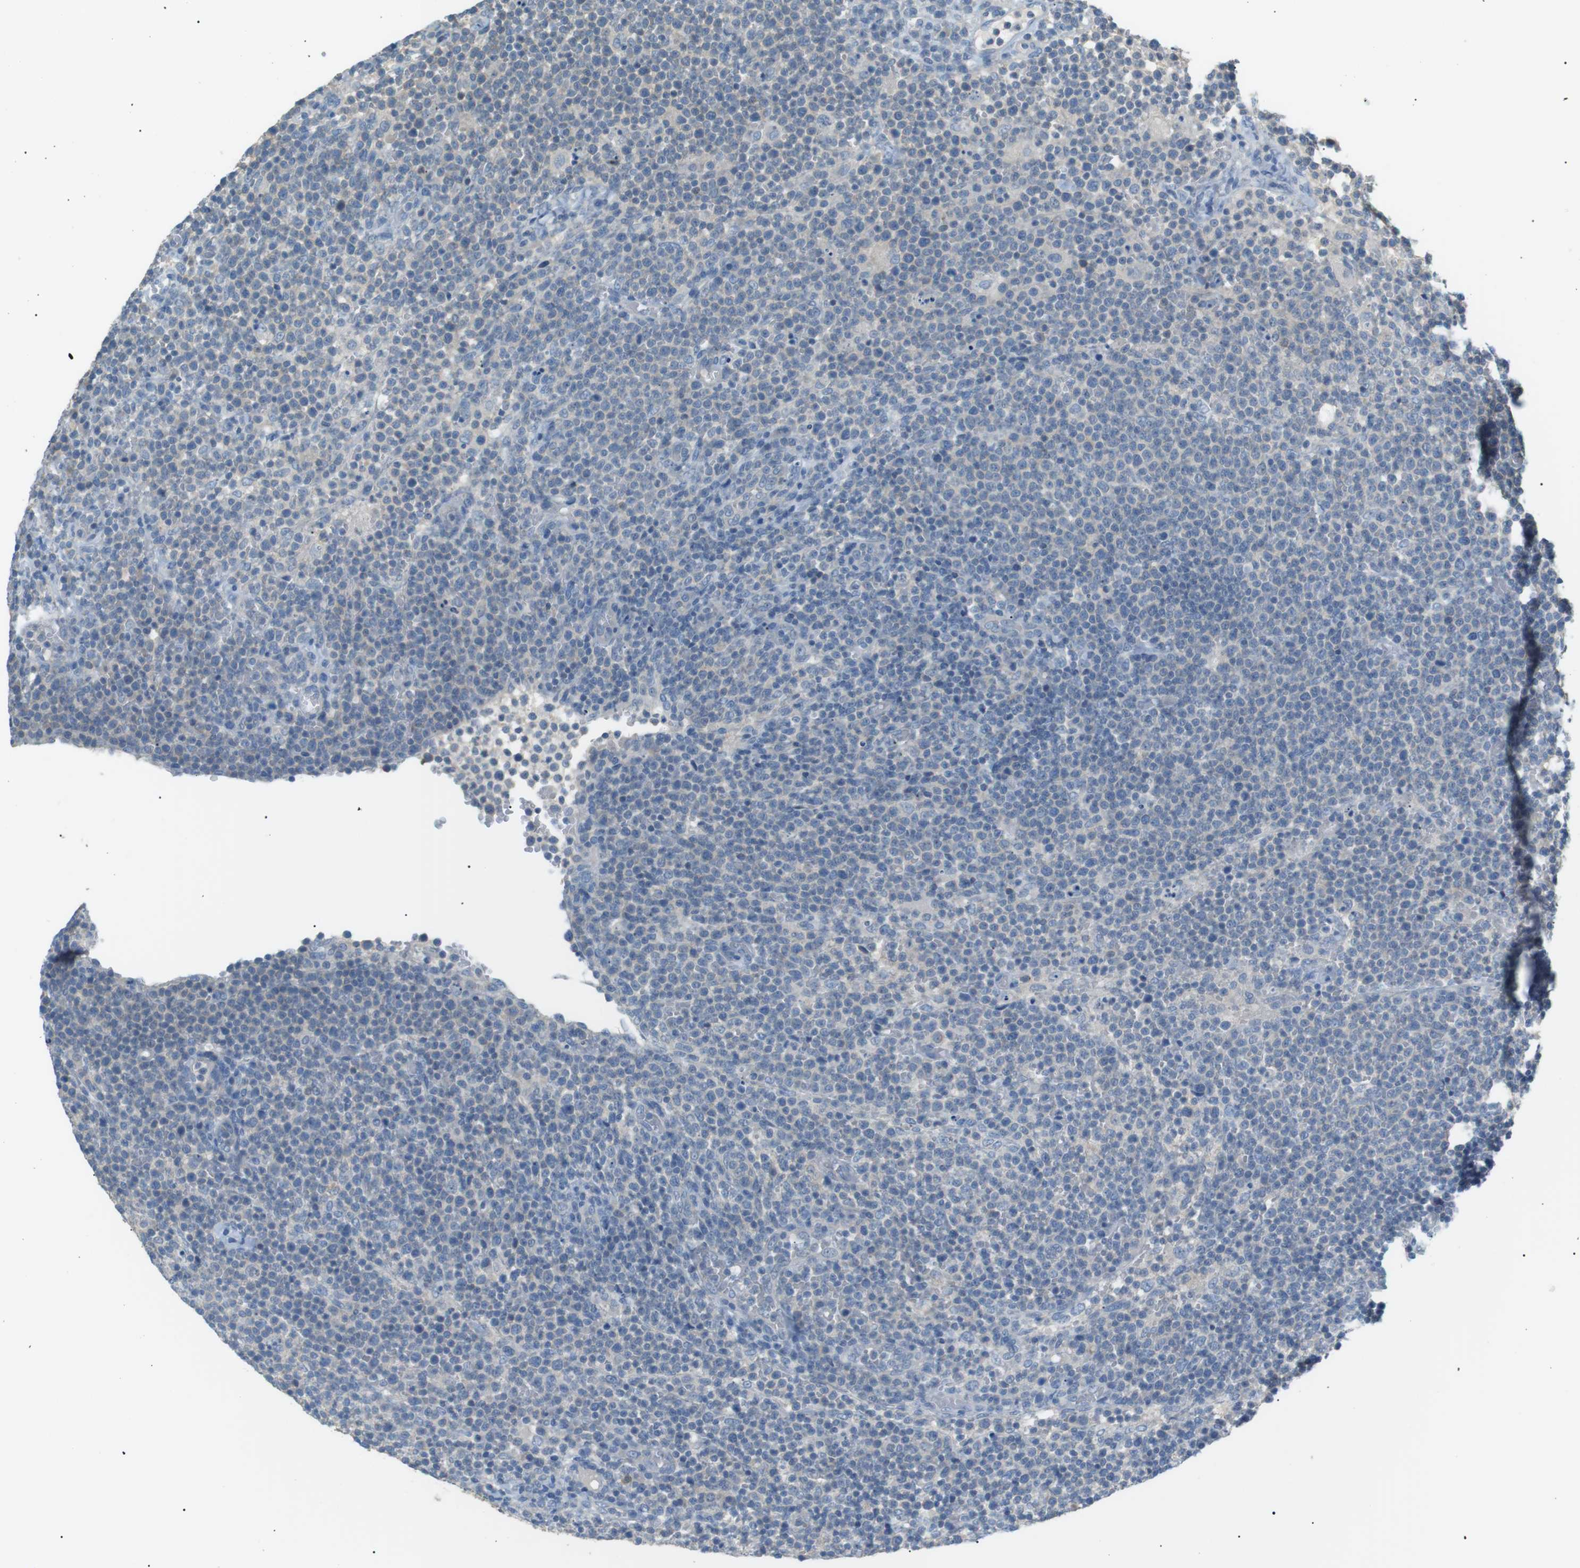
{"staining": {"intensity": "negative", "quantity": "none", "location": "none"}, "tissue": "lymphoma", "cell_type": "Tumor cells", "image_type": "cancer", "snomed": [{"axis": "morphology", "description": "Malignant lymphoma, non-Hodgkin's type, High grade"}, {"axis": "topography", "description": "Lymph node"}], "caption": "A photomicrograph of lymphoma stained for a protein shows no brown staining in tumor cells.", "gene": "CDH26", "patient": {"sex": "male", "age": 61}}